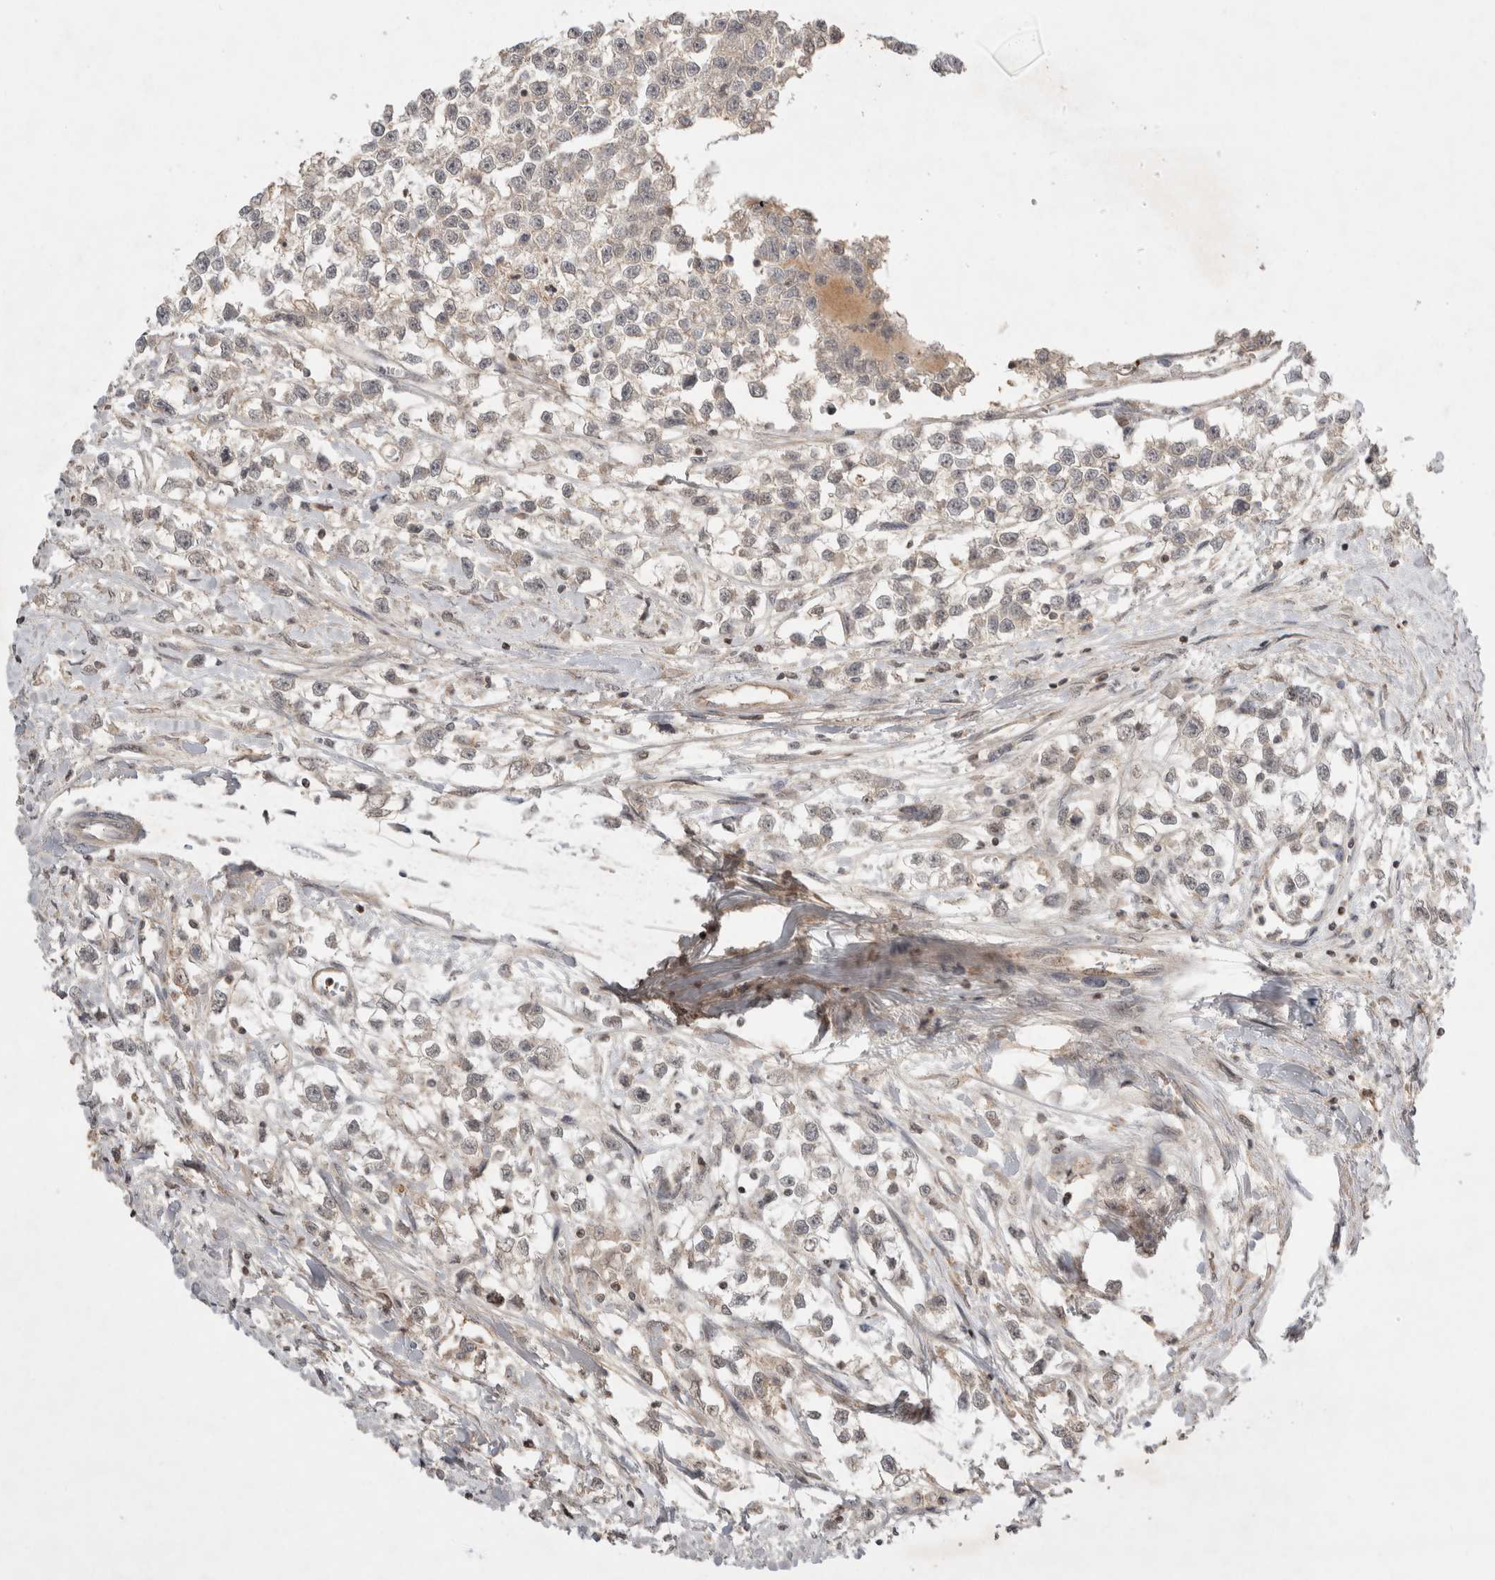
{"staining": {"intensity": "negative", "quantity": "none", "location": "none"}, "tissue": "testis cancer", "cell_type": "Tumor cells", "image_type": "cancer", "snomed": [{"axis": "morphology", "description": "Seminoma, NOS"}, {"axis": "morphology", "description": "Carcinoma, Embryonal, NOS"}, {"axis": "topography", "description": "Testis"}], "caption": "An immunohistochemistry micrograph of testis cancer (seminoma) is shown. There is no staining in tumor cells of testis cancer (seminoma). Brightfield microscopy of immunohistochemistry stained with DAB (3,3'-diaminobenzidine) (brown) and hematoxylin (blue), captured at high magnification.", "gene": "EIF2AK1", "patient": {"sex": "male", "age": 51}}